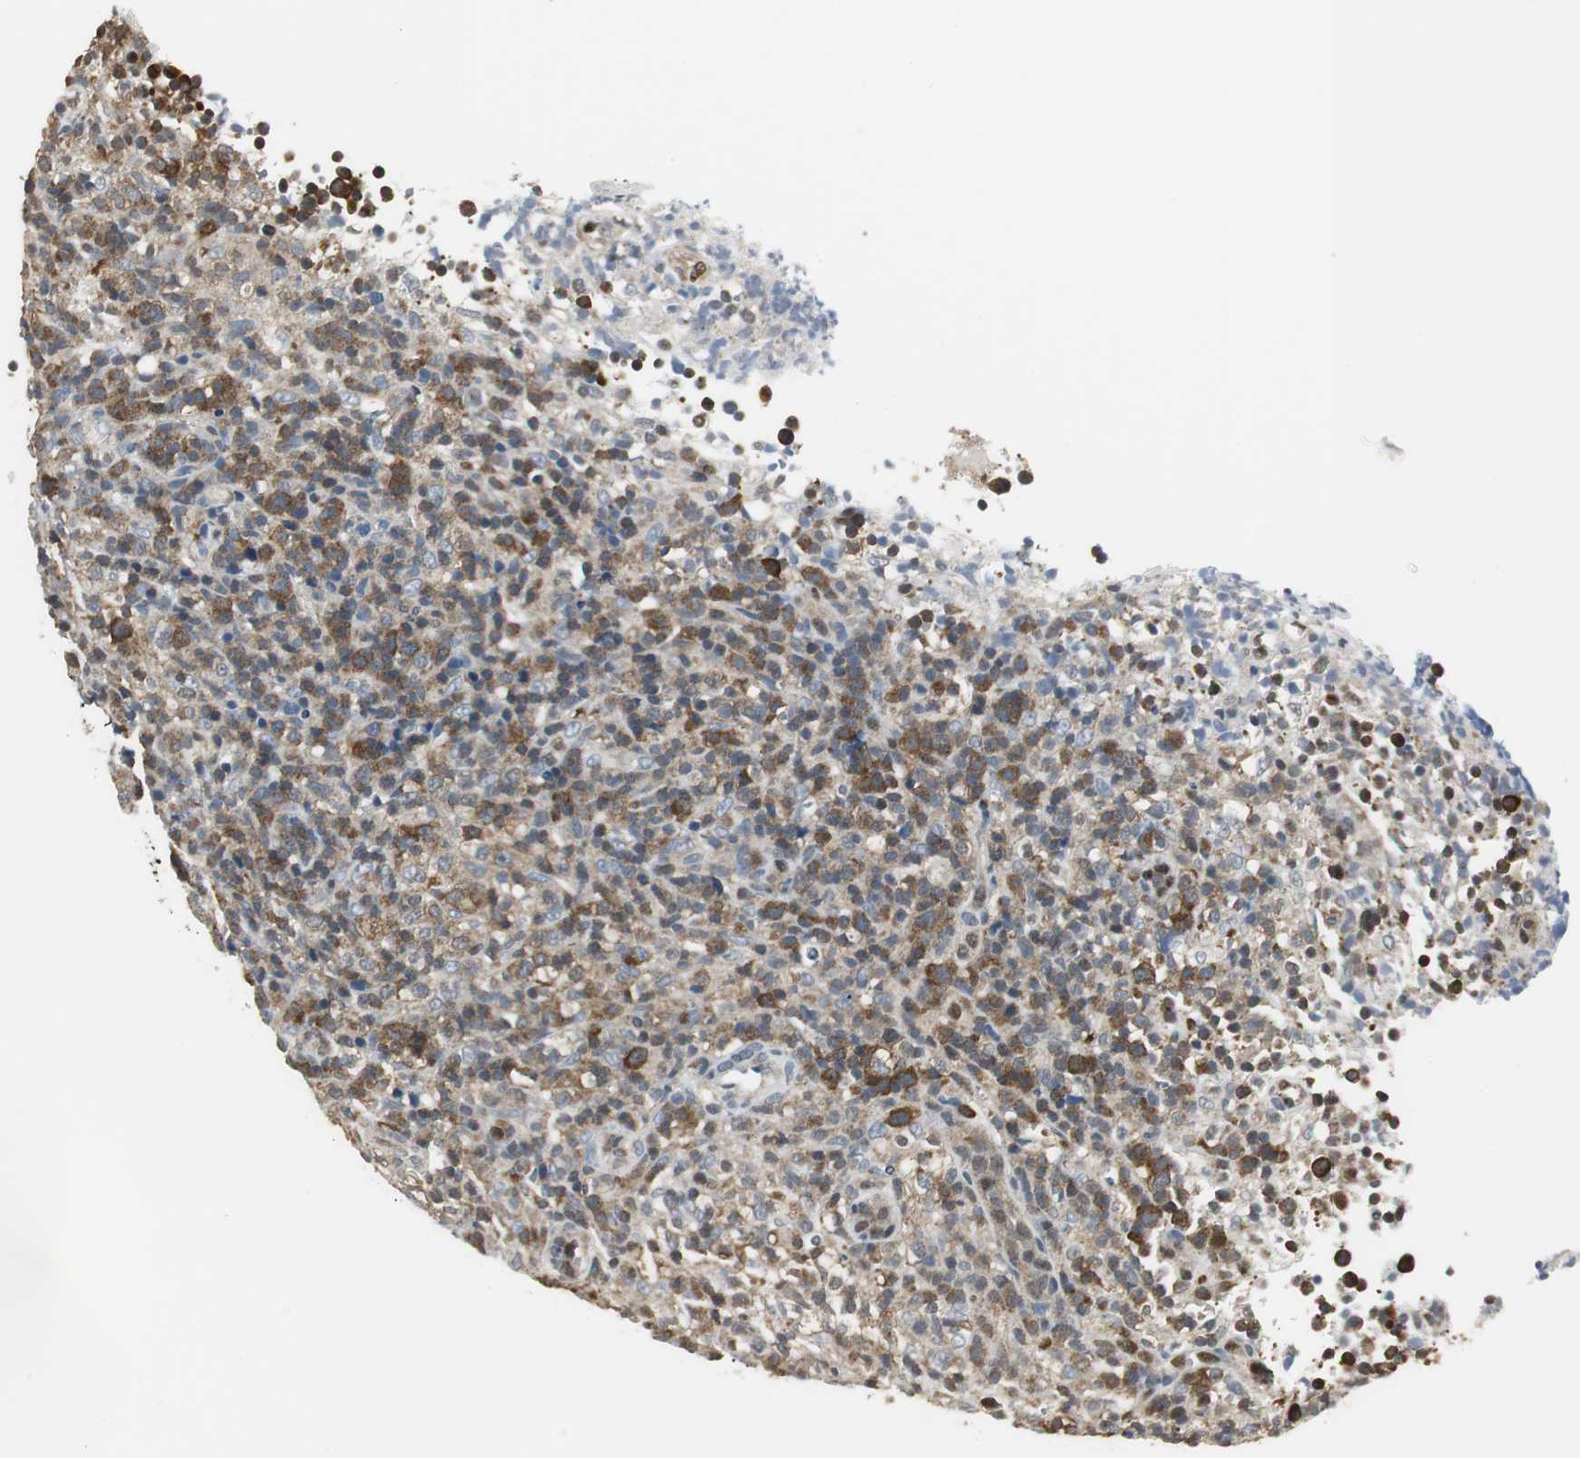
{"staining": {"intensity": "moderate", "quantity": ">75%", "location": "cytoplasmic/membranous"}, "tissue": "lymphoma", "cell_type": "Tumor cells", "image_type": "cancer", "snomed": [{"axis": "morphology", "description": "Malignant lymphoma, non-Hodgkin's type, High grade"}, {"axis": "topography", "description": "Lymph node"}], "caption": "This is an image of immunohistochemistry staining of lymphoma, which shows moderate expression in the cytoplasmic/membranous of tumor cells.", "gene": "CCT5", "patient": {"sex": "female", "age": 76}}